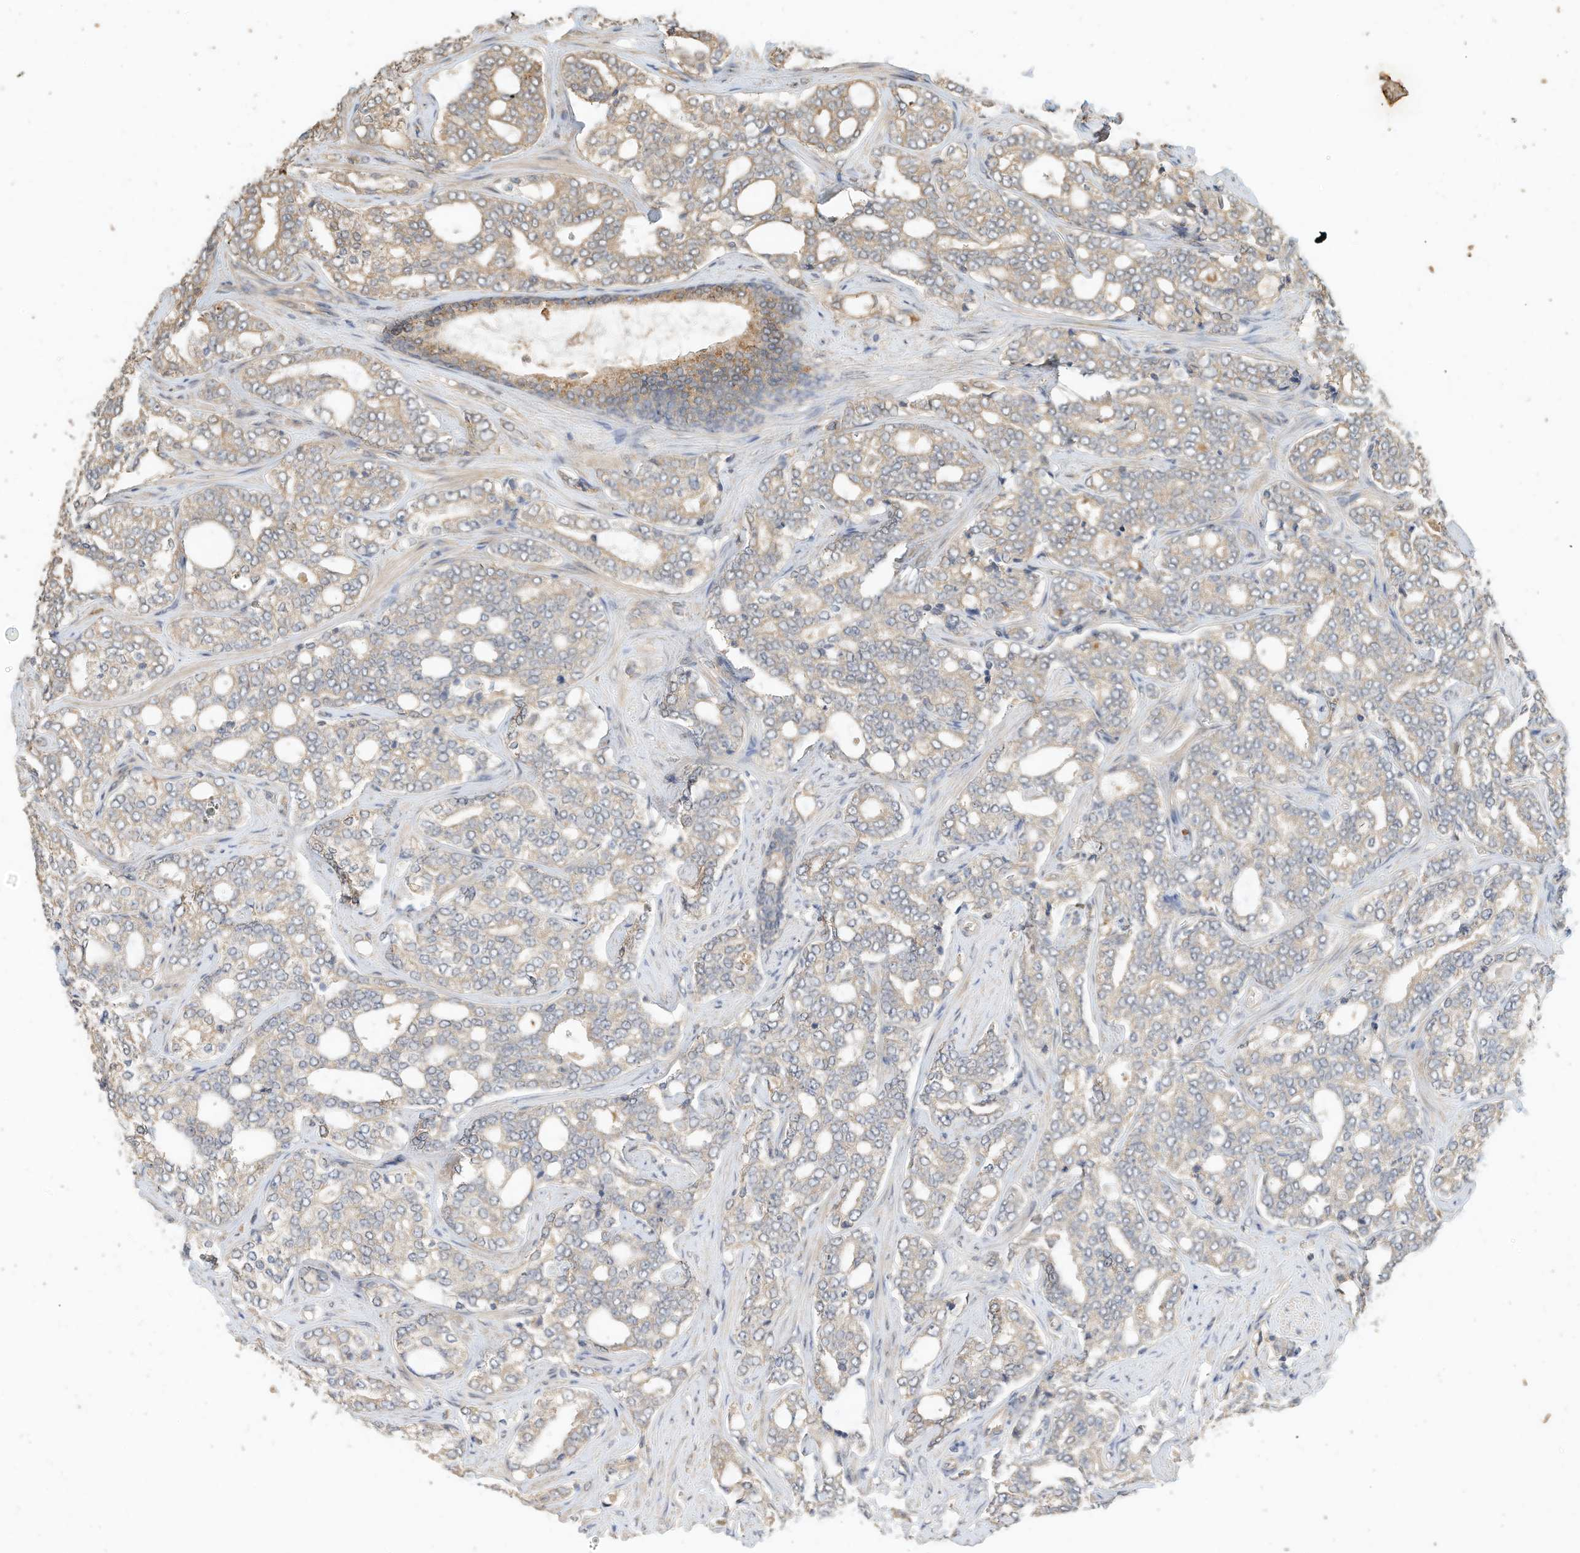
{"staining": {"intensity": "weak", "quantity": ">75%", "location": "cytoplasmic/membranous"}, "tissue": "prostate cancer", "cell_type": "Tumor cells", "image_type": "cancer", "snomed": [{"axis": "morphology", "description": "Adenocarcinoma, High grade"}, {"axis": "topography", "description": "Prostate"}], "caption": "Immunohistochemistry staining of prostate cancer (adenocarcinoma (high-grade)), which shows low levels of weak cytoplasmic/membranous positivity in about >75% of tumor cells indicating weak cytoplasmic/membranous protein staining. The staining was performed using DAB (3,3'-diaminobenzidine) (brown) for protein detection and nuclei were counterstained in hematoxylin (blue).", "gene": "OFD1", "patient": {"sex": "male", "age": 64}}